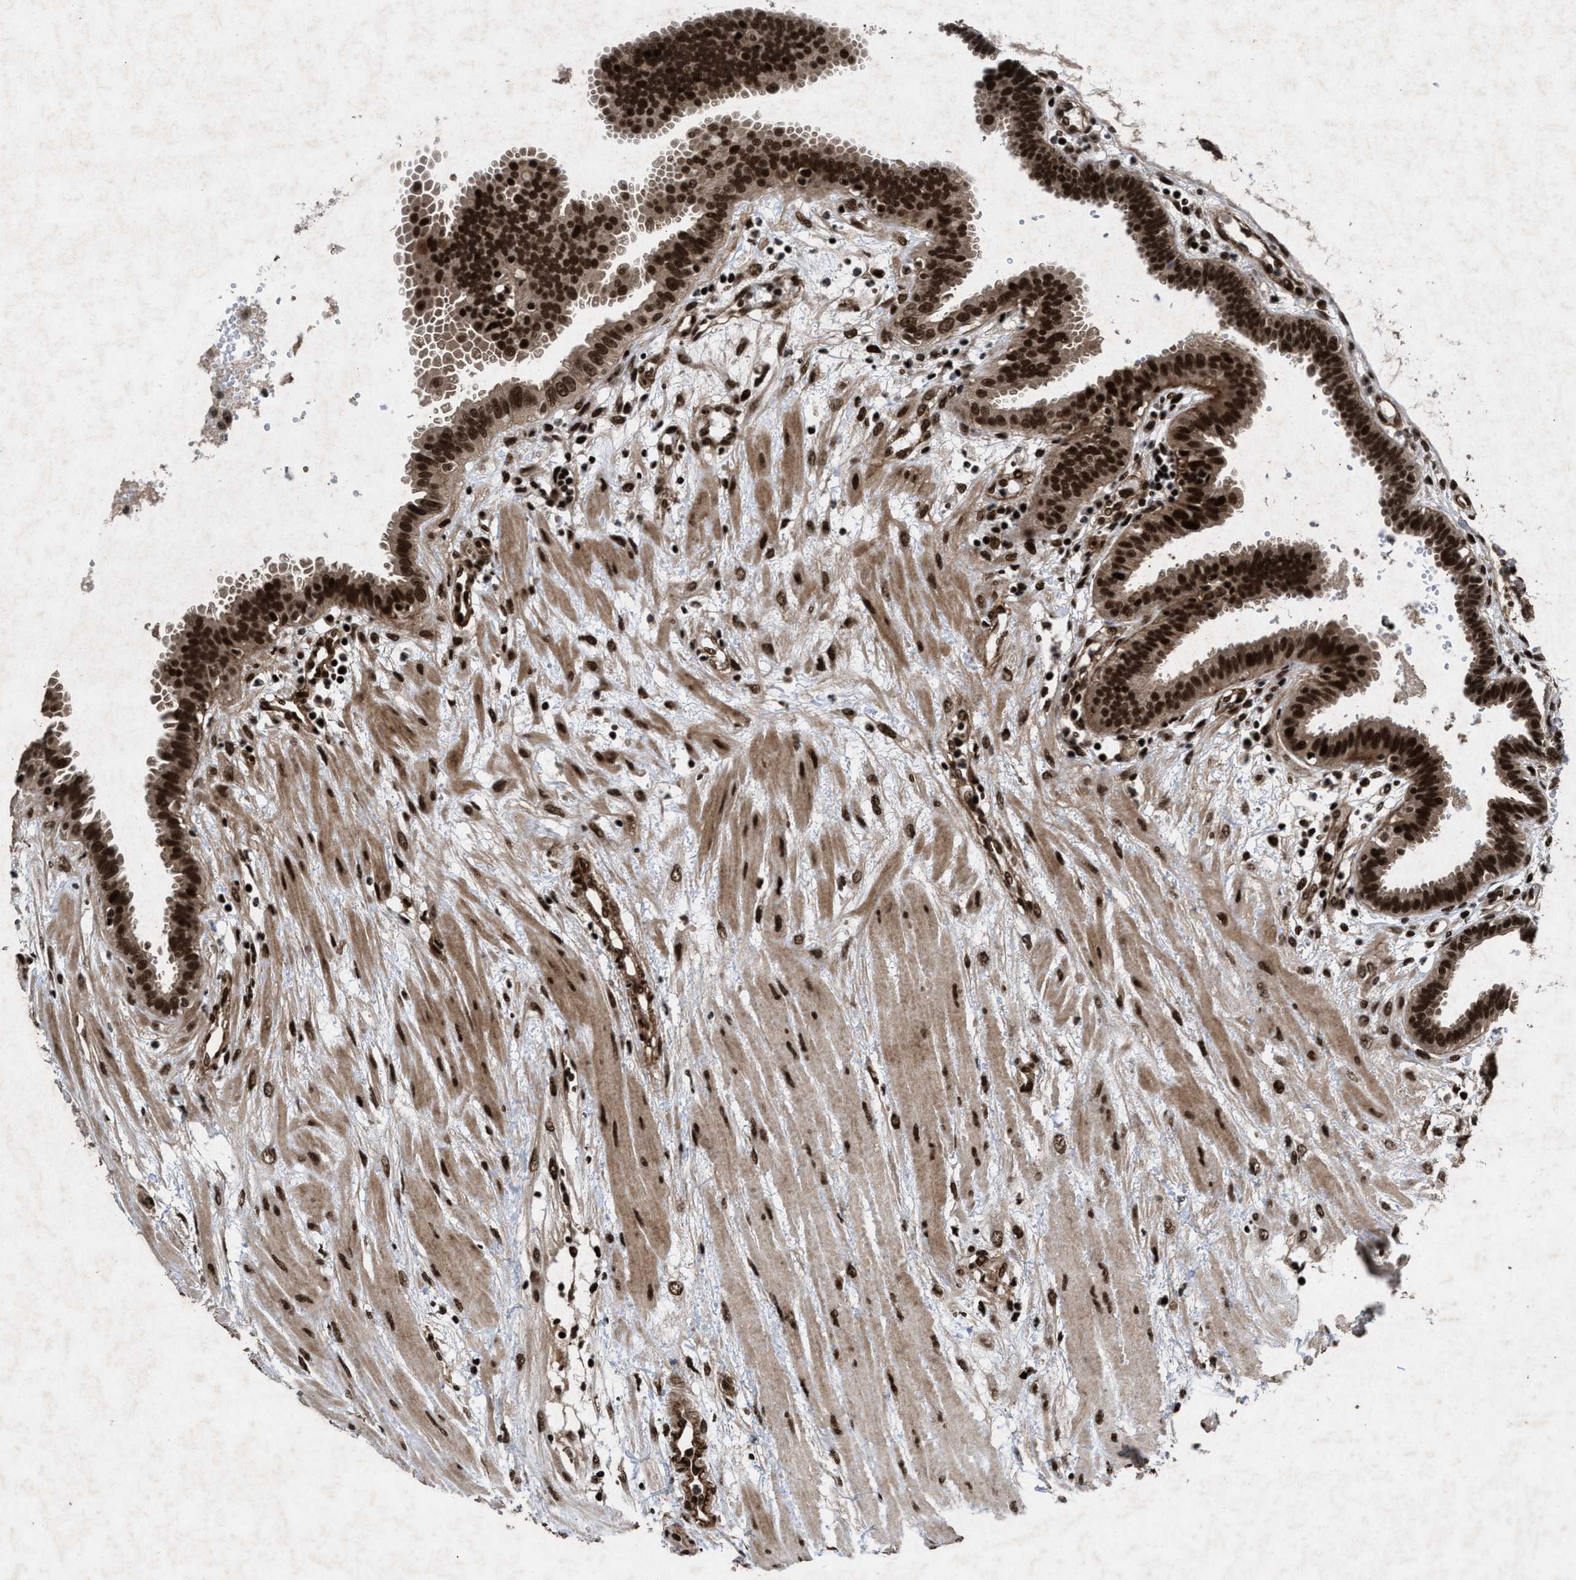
{"staining": {"intensity": "strong", "quantity": ">75%", "location": "cytoplasmic/membranous,nuclear"}, "tissue": "fallopian tube", "cell_type": "Glandular cells", "image_type": "normal", "snomed": [{"axis": "morphology", "description": "Normal tissue, NOS"}, {"axis": "topography", "description": "Fallopian tube"}, {"axis": "topography", "description": "Placenta"}], "caption": "Fallopian tube stained for a protein (brown) exhibits strong cytoplasmic/membranous,nuclear positive staining in approximately >75% of glandular cells.", "gene": "WIZ", "patient": {"sex": "female", "age": 32}}